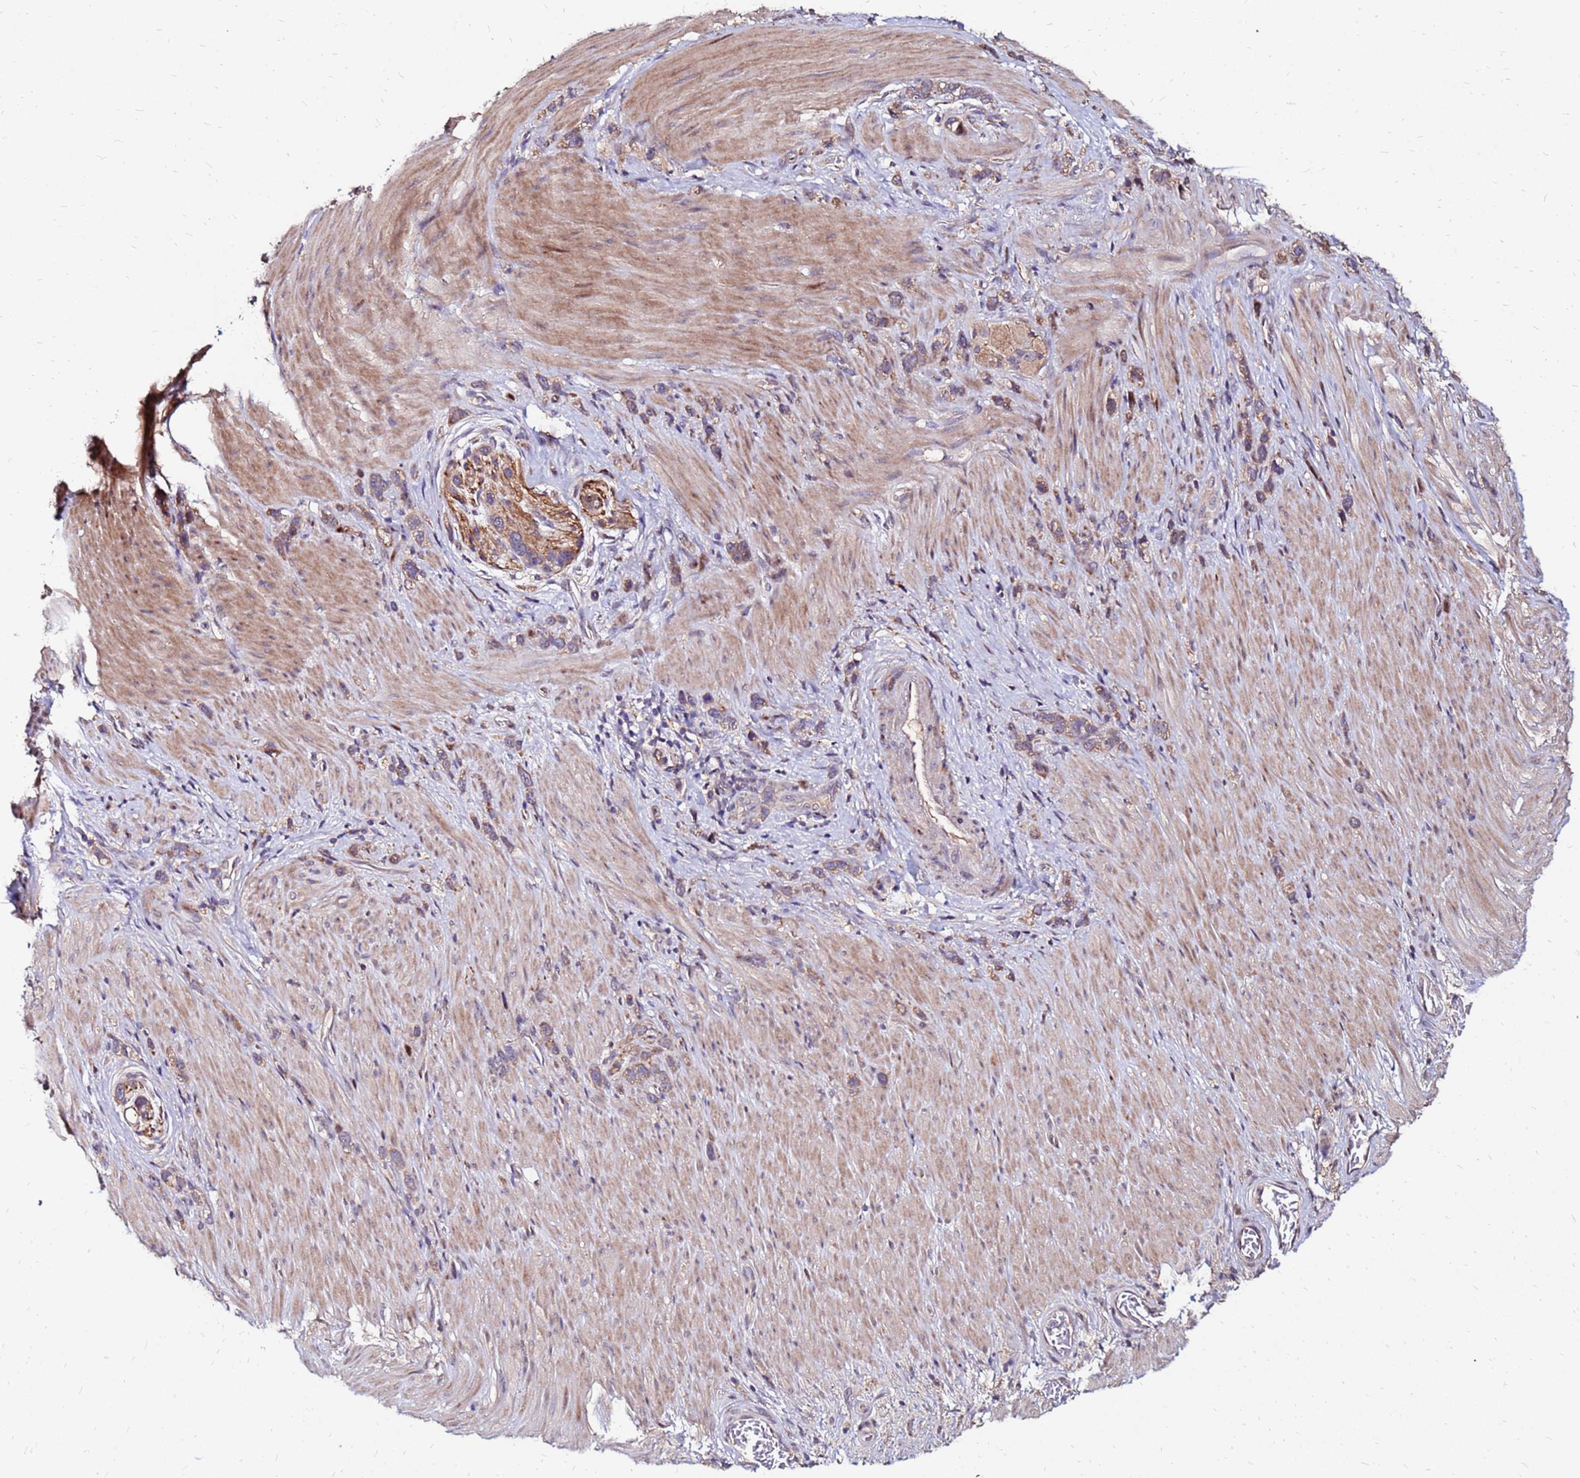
{"staining": {"intensity": "weak", "quantity": "25%-75%", "location": "cytoplasmic/membranous"}, "tissue": "stomach cancer", "cell_type": "Tumor cells", "image_type": "cancer", "snomed": [{"axis": "morphology", "description": "Adenocarcinoma, NOS"}, {"axis": "topography", "description": "Stomach"}], "caption": "Protein staining displays weak cytoplasmic/membranous staining in about 25%-75% of tumor cells in adenocarcinoma (stomach).", "gene": "ARHGEF5", "patient": {"sex": "female", "age": 65}}